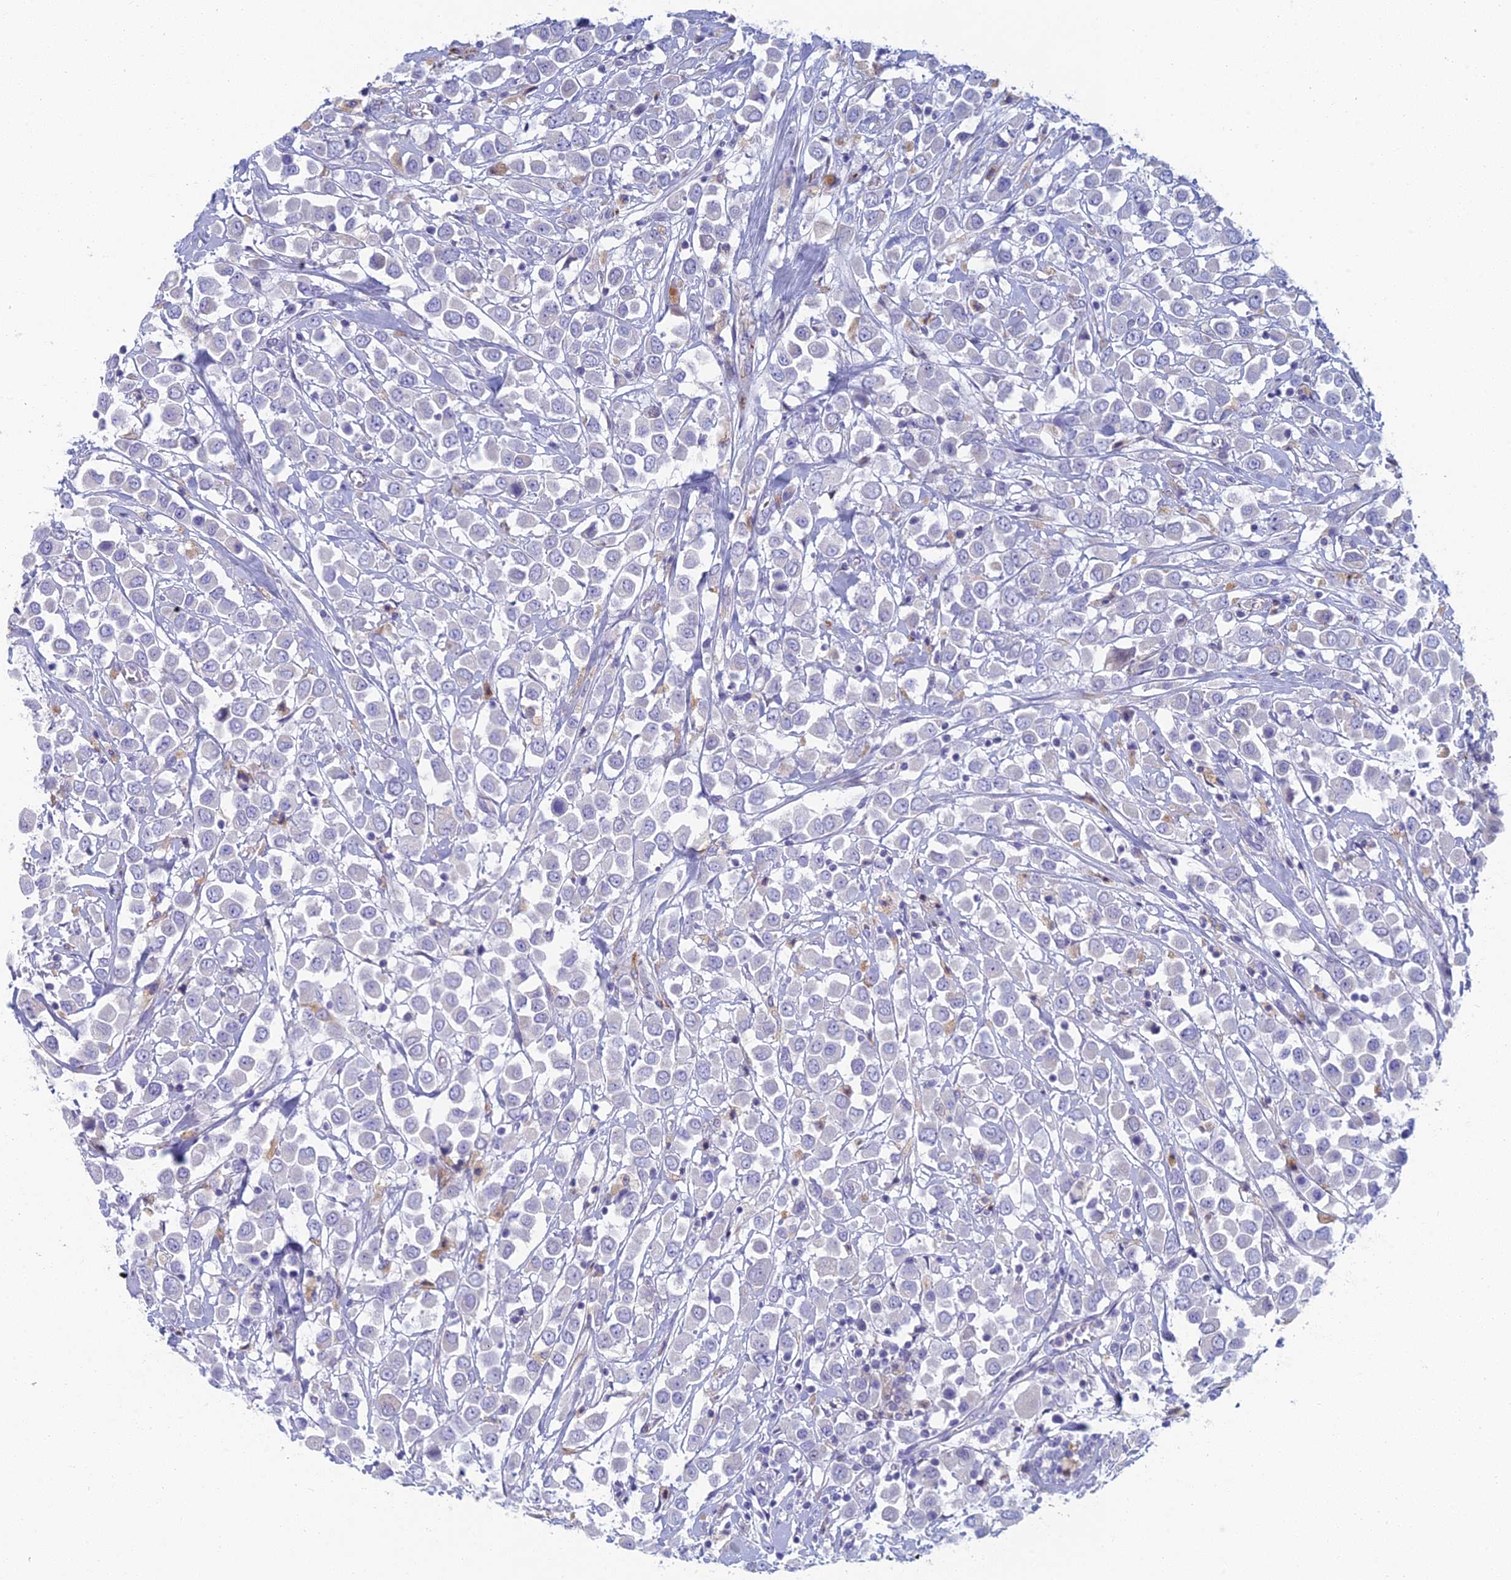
{"staining": {"intensity": "negative", "quantity": "none", "location": "none"}, "tissue": "breast cancer", "cell_type": "Tumor cells", "image_type": "cancer", "snomed": [{"axis": "morphology", "description": "Duct carcinoma"}, {"axis": "topography", "description": "Breast"}], "caption": "An image of human breast infiltrating ductal carcinoma is negative for staining in tumor cells. (DAB (3,3'-diaminobenzidine) immunohistochemistry (IHC) visualized using brightfield microscopy, high magnification).", "gene": "FERD3L", "patient": {"sex": "female", "age": 61}}